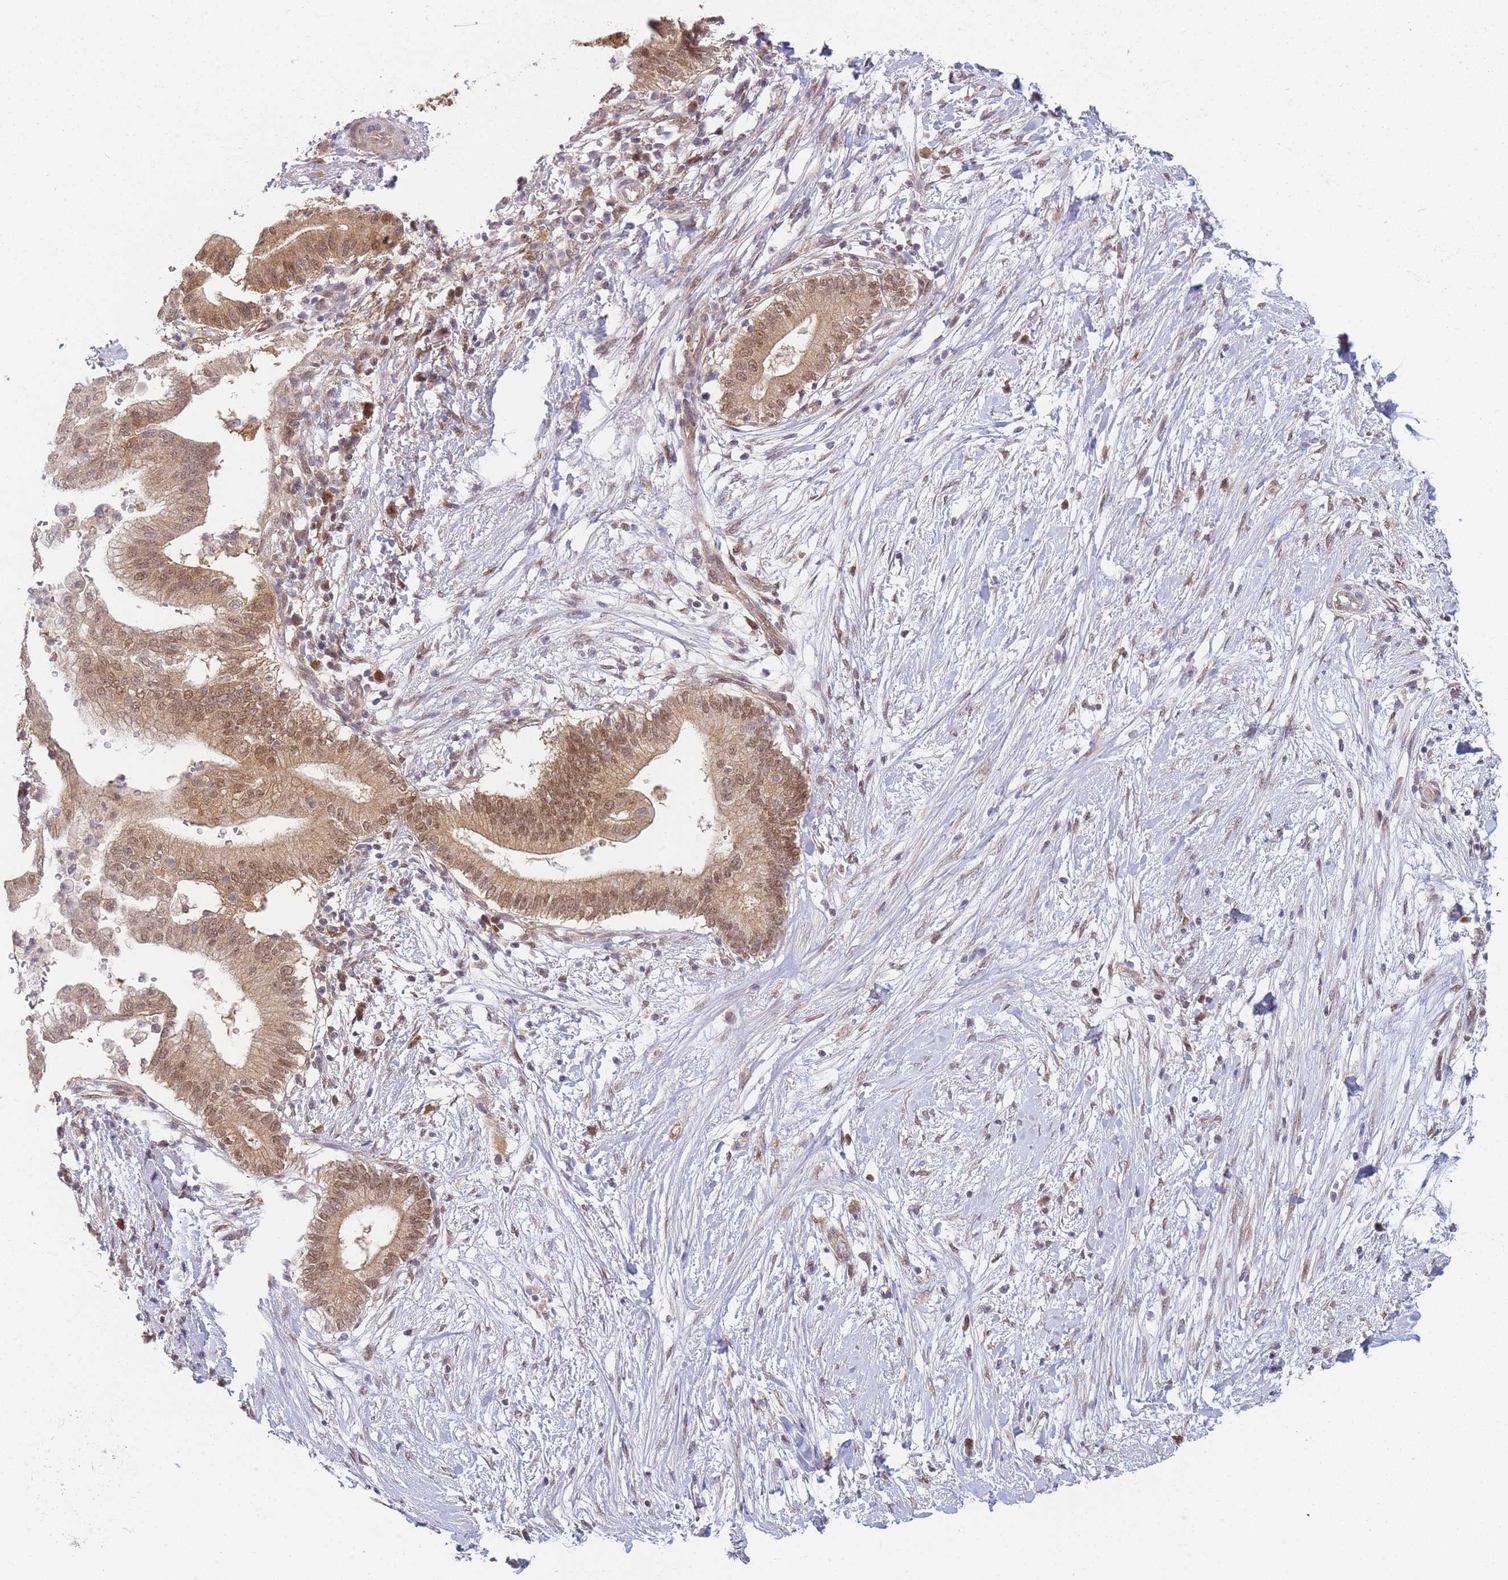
{"staining": {"intensity": "moderate", "quantity": ">75%", "location": "cytoplasmic/membranous,nuclear"}, "tissue": "pancreatic cancer", "cell_type": "Tumor cells", "image_type": "cancer", "snomed": [{"axis": "morphology", "description": "Adenocarcinoma, NOS"}, {"axis": "topography", "description": "Pancreas"}], "caption": "IHC photomicrograph of human adenocarcinoma (pancreatic) stained for a protein (brown), which reveals medium levels of moderate cytoplasmic/membranous and nuclear staining in approximately >75% of tumor cells.", "gene": "MRI1", "patient": {"sex": "male", "age": 68}}